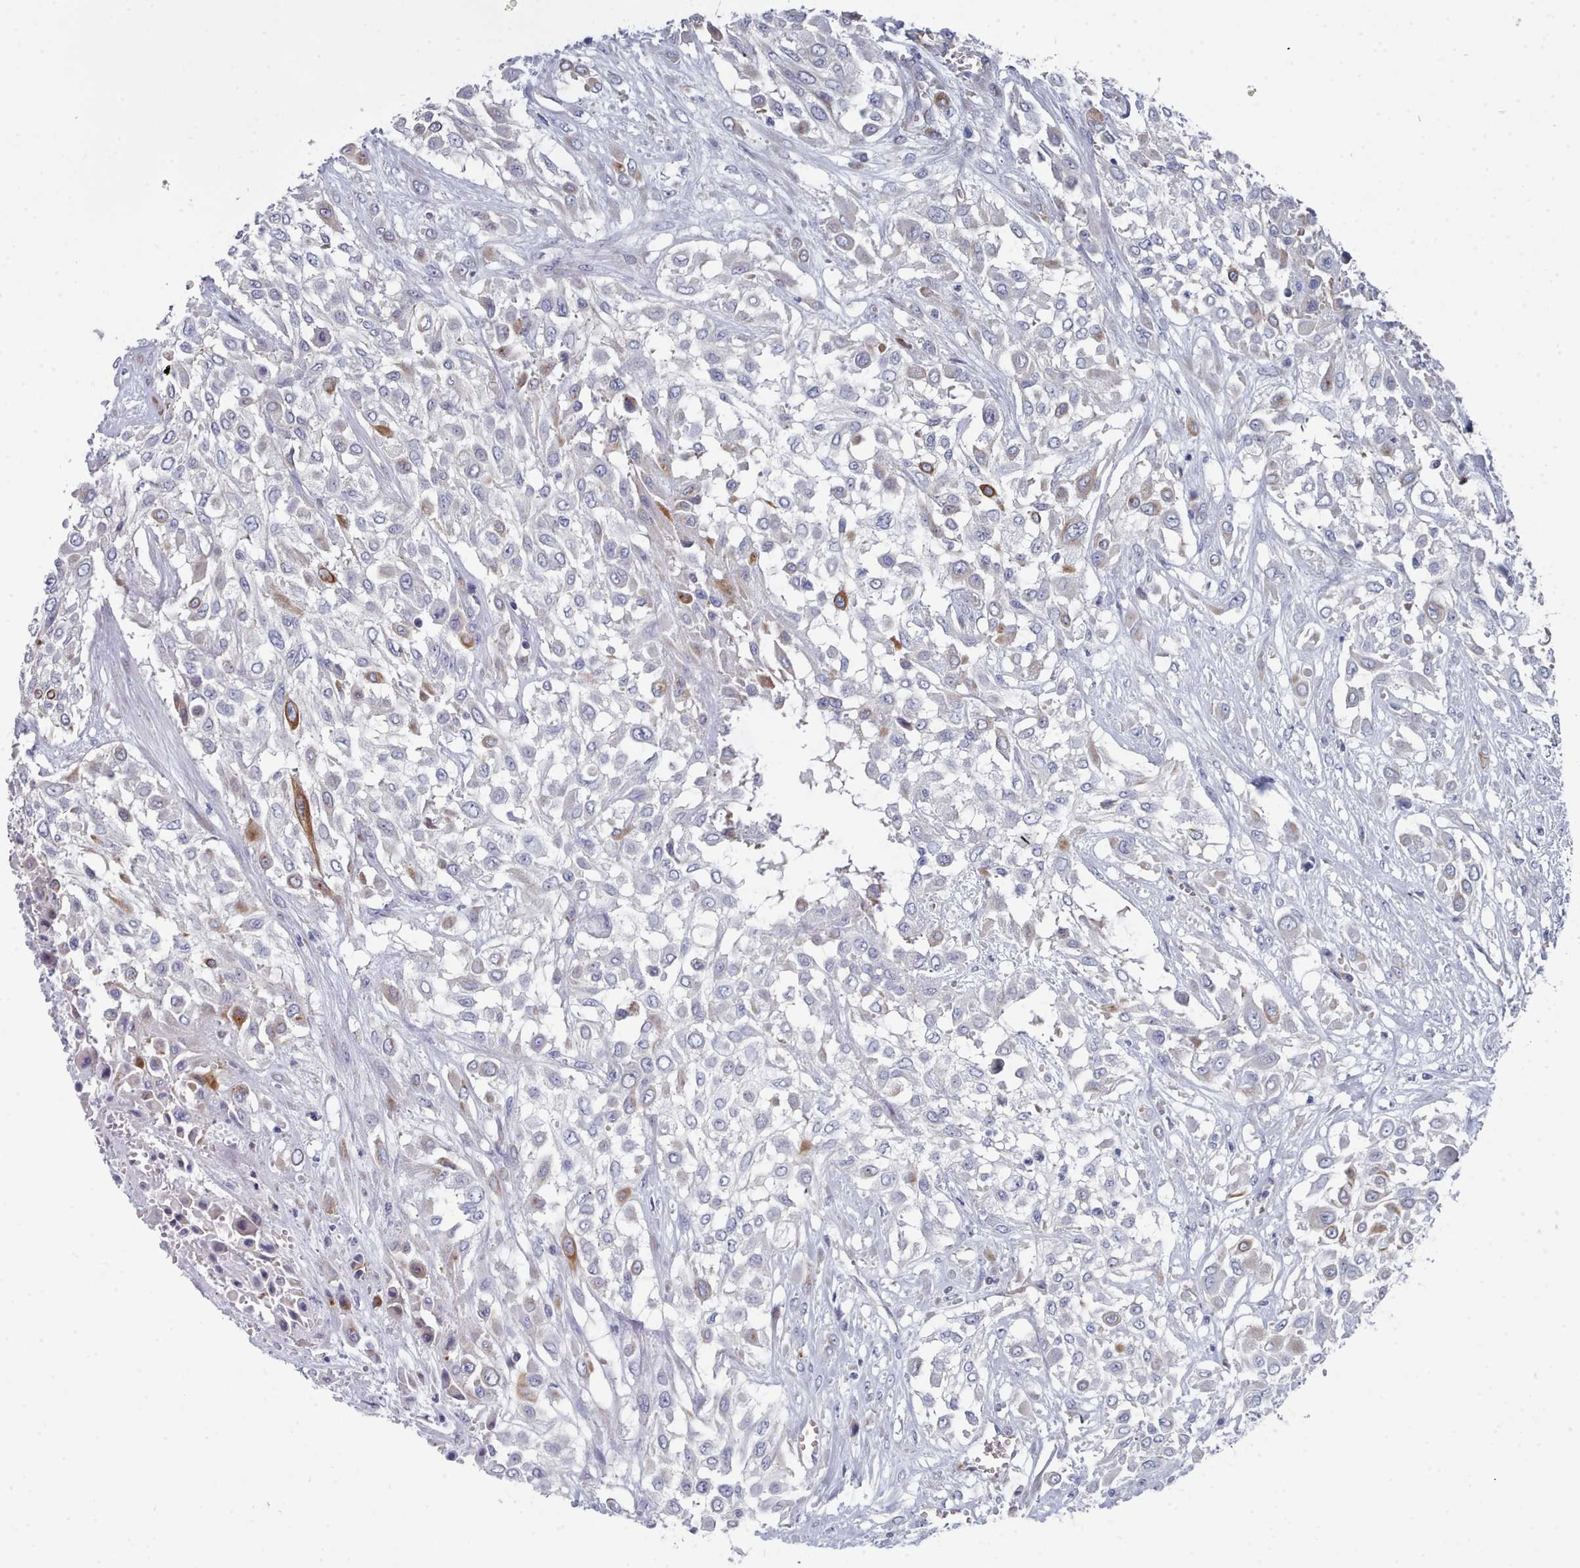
{"staining": {"intensity": "strong", "quantity": "<25%", "location": "cytoplasmic/membranous"}, "tissue": "urothelial cancer", "cell_type": "Tumor cells", "image_type": "cancer", "snomed": [{"axis": "morphology", "description": "Urothelial carcinoma, High grade"}, {"axis": "topography", "description": "Urinary bladder"}], "caption": "Protein staining displays strong cytoplasmic/membranous staining in about <25% of tumor cells in urothelial cancer.", "gene": "PDE4C", "patient": {"sex": "male", "age": 57}}